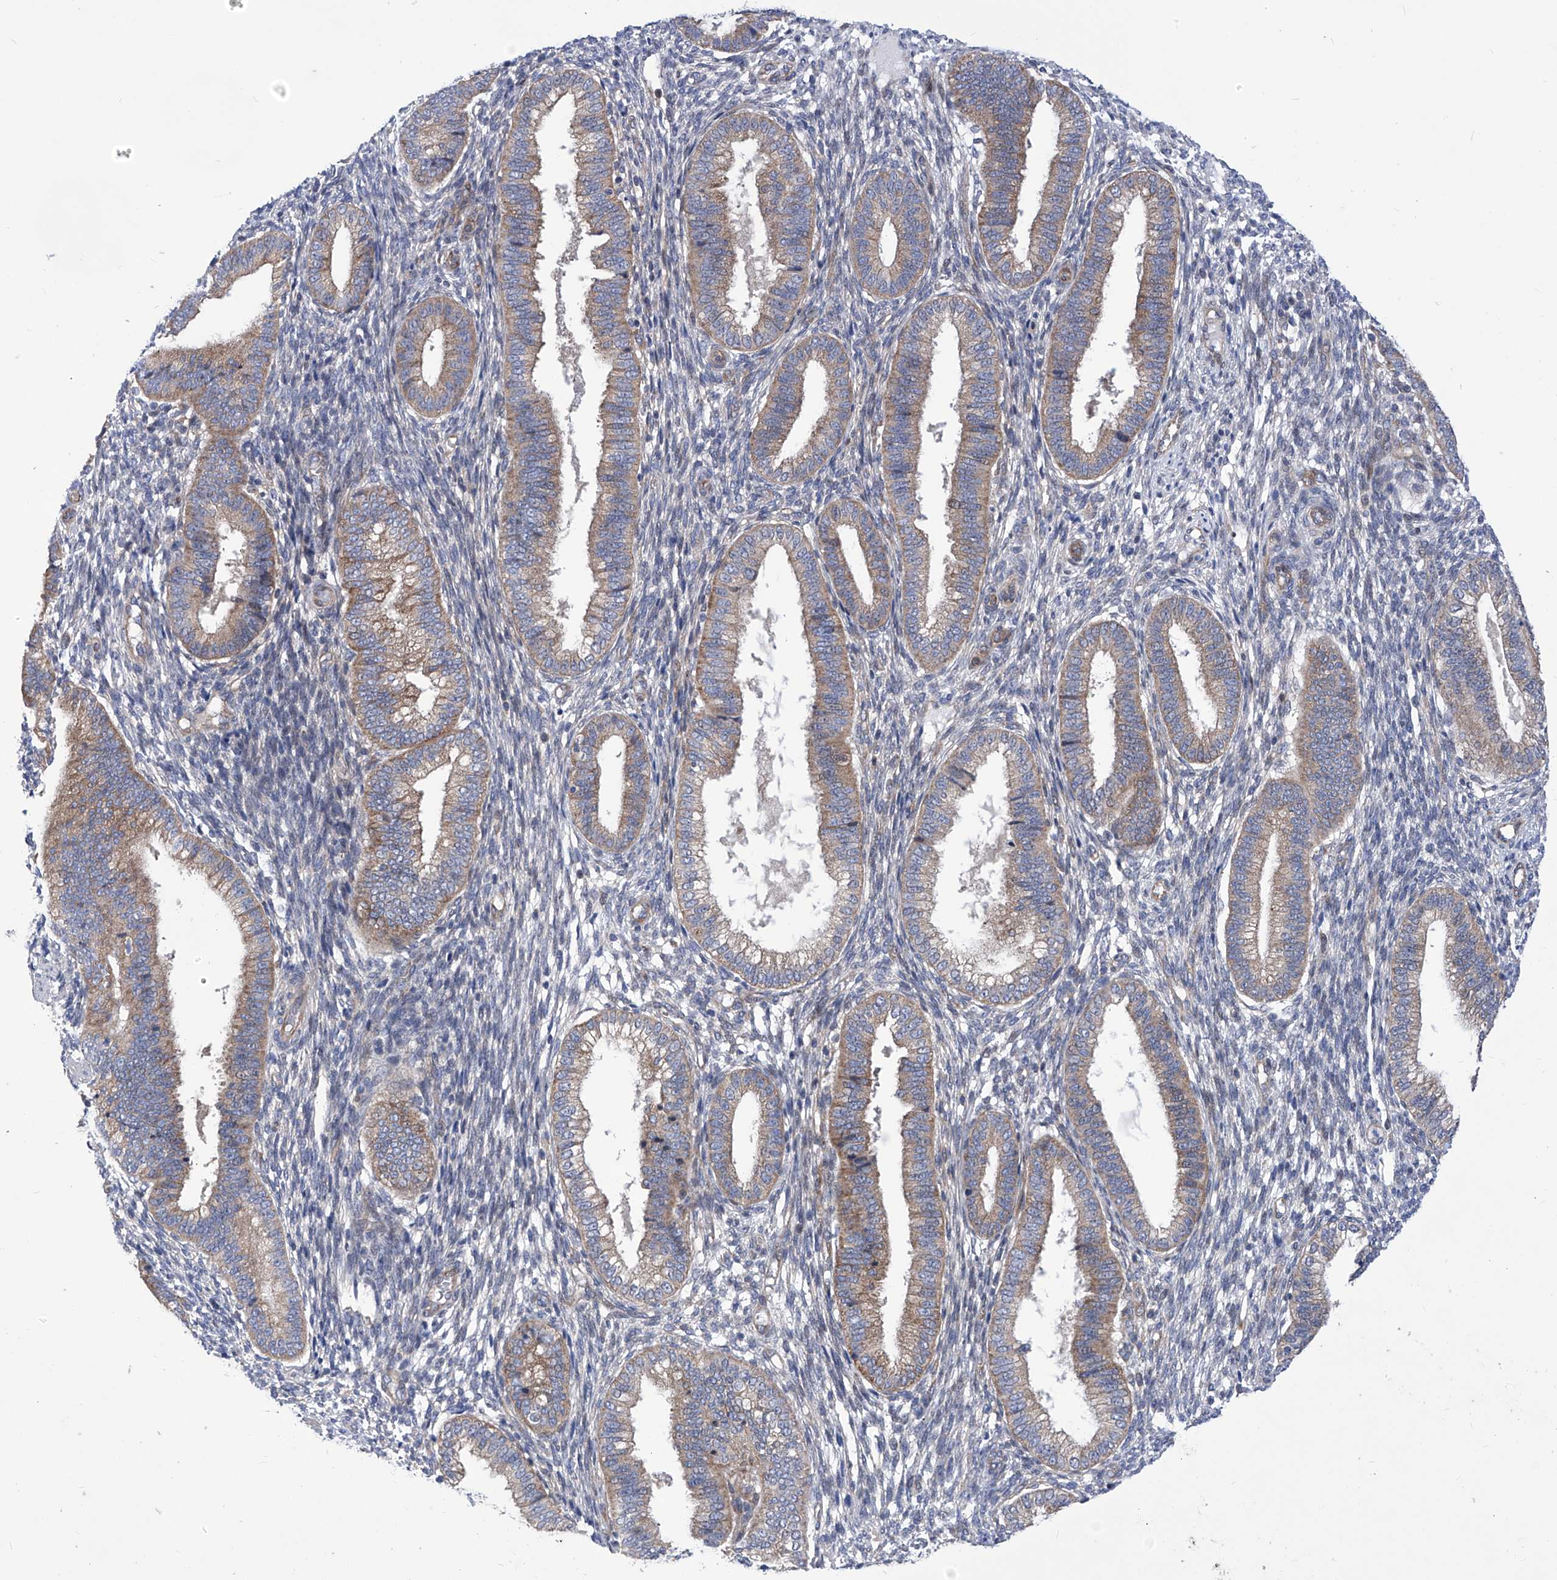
{"staining": {"intensity": "negative", "quantity": "none", "location": "none"}, "tissue": "endometrium", "cell_type": "Cells in endometrial stroma", "image_type": "normal", "snomed": [{"axis": "morphology", "description": "Normal tissue, NOS"}, {"axis": "topography", "description": "Endometrium"}], "caption": "Immunohistochemical staining of normal human endometrium exhibits no significant expression in cells in endometrial stroma. (DAB (3,3'-diaminobenzidine) IHC visualized using brightfield microscopy, high magnification).", "gene": "KTI12", "patient": {"sex": "female", "age": 39}}